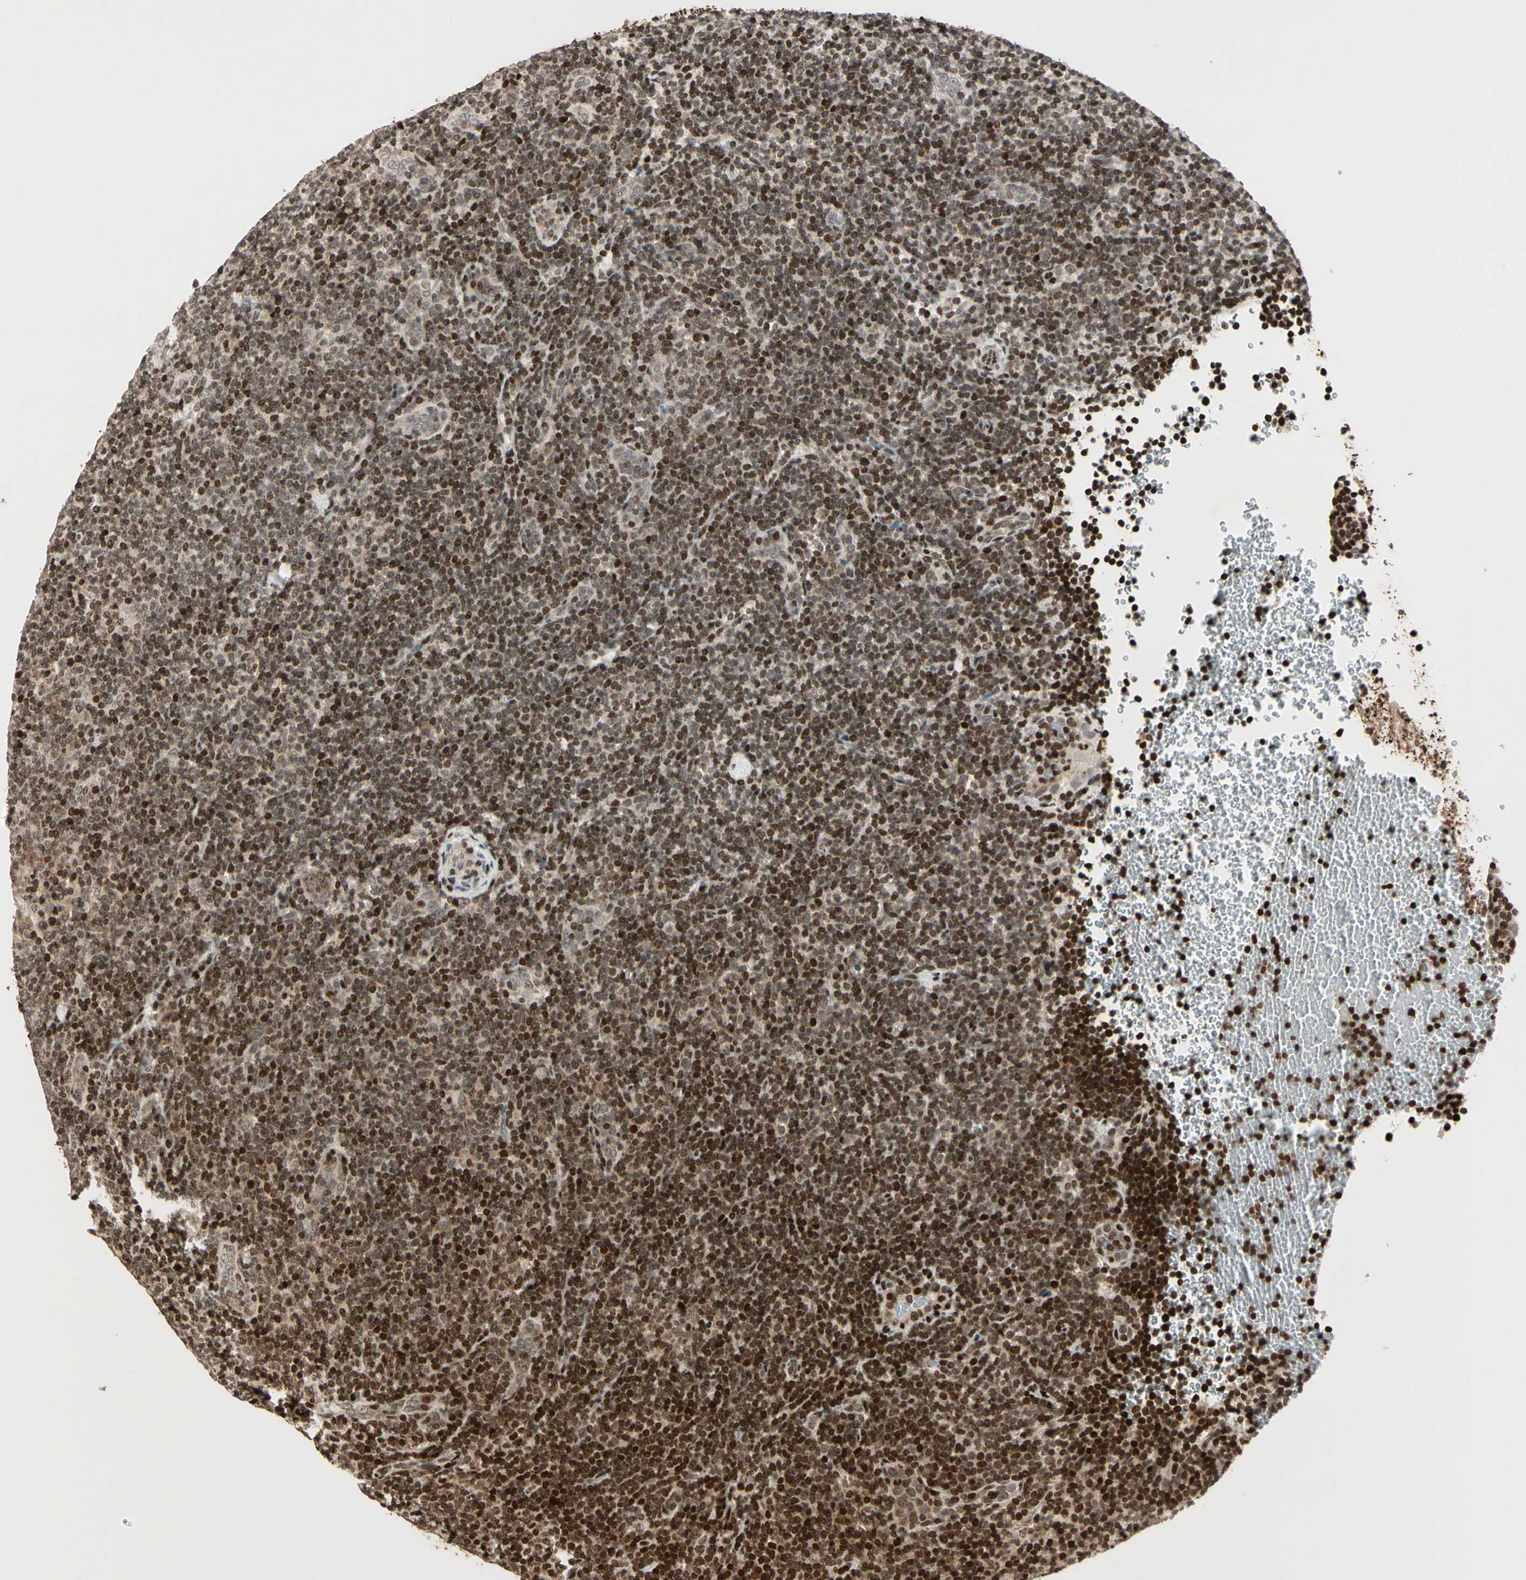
{"staining": {"intensity": "weak", "quantity": "25%-75%", "location": "cytoplasmic/membranous"}, "tissue": "lymphoma", "cell_type": "Tumor cells", "image_type": "cancer", "snomed": [{"axis": "morphology", "description": "Hodgkin's disease, NOS"}, {"axis": "topography", "description": "Lymph node"}], "caption": "A brown stain labels weak cytoplasmic/membranous positivity of a protein in lymphoma tumor cells.", "gene": "TSHZ3", "patient": {"sex": "female", "age": 57}}